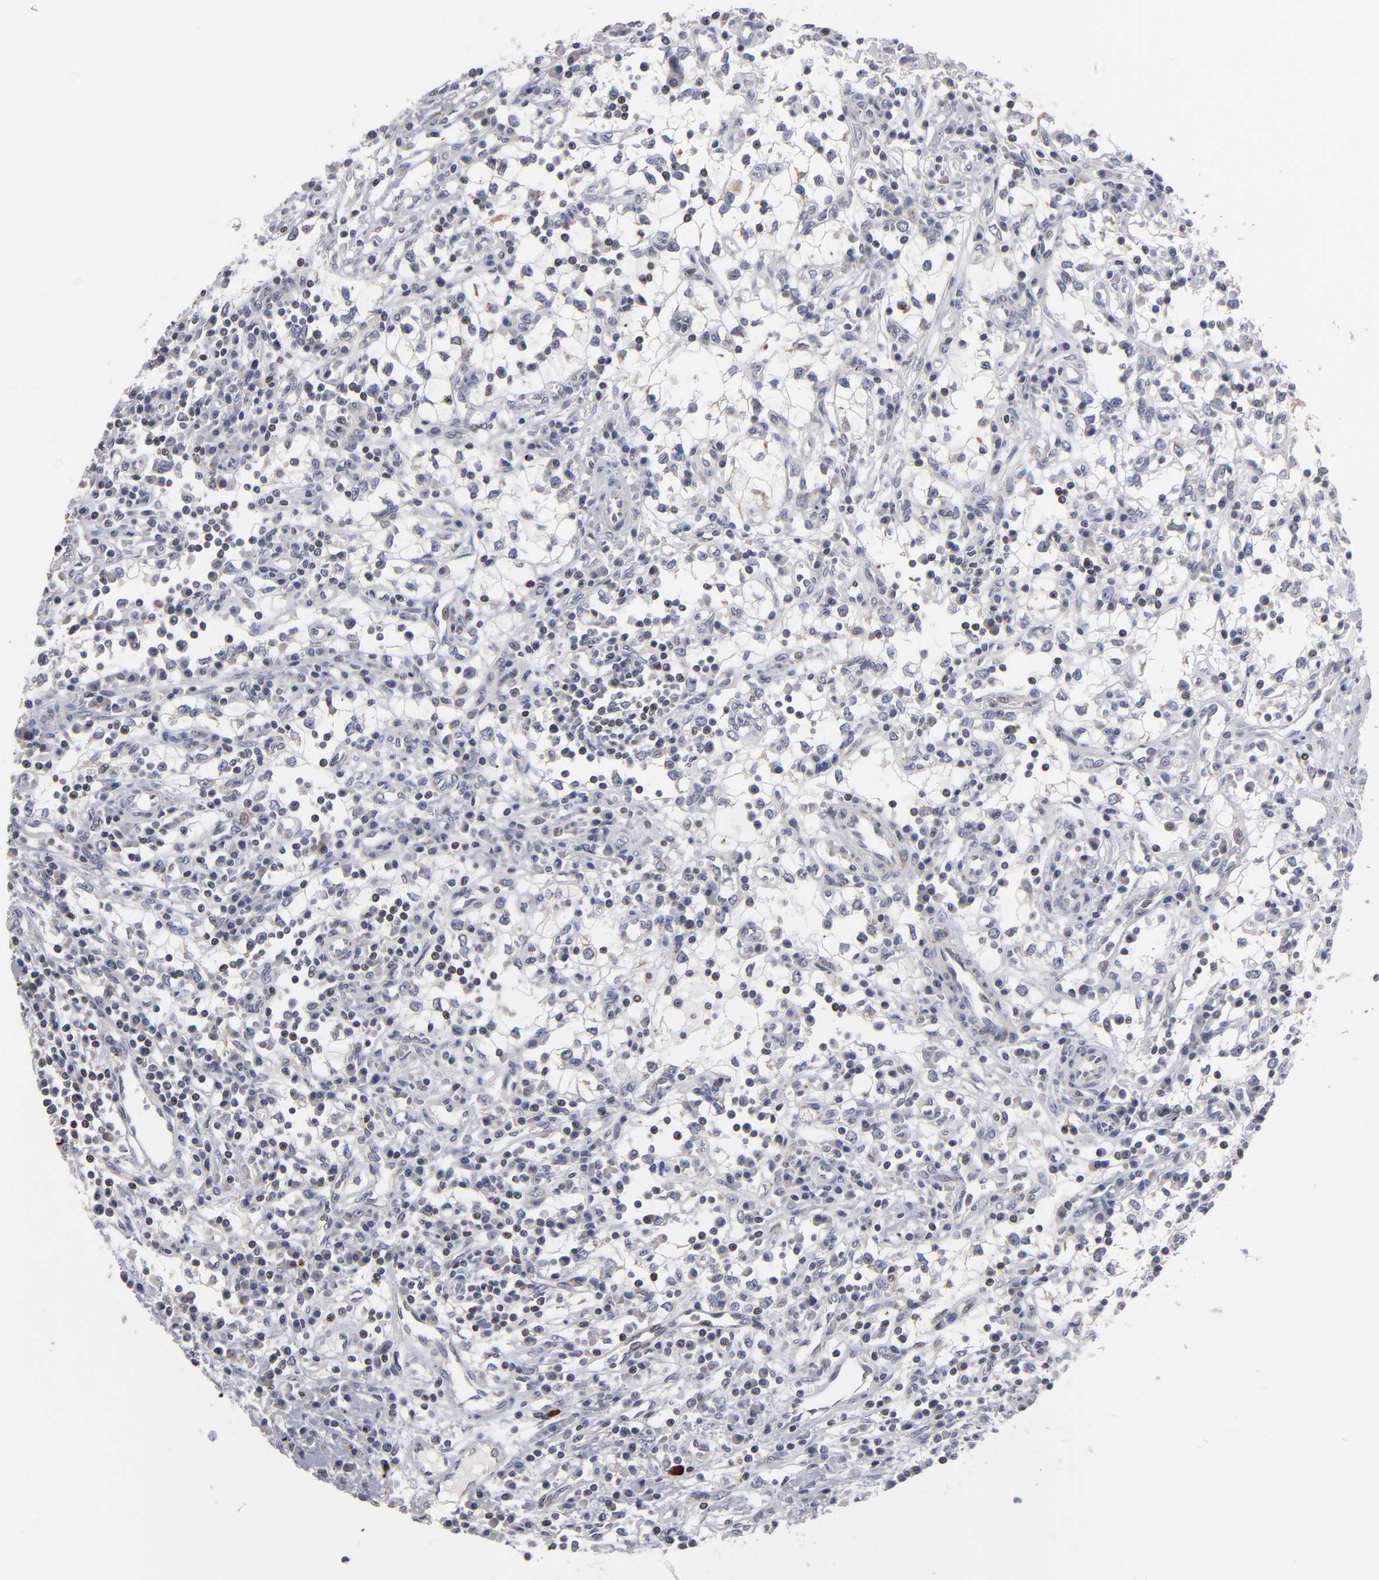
{"staining": {"intensity": "weak", "quantity": "25%-75%", "location": "nuclear"}, "tissue": "renal cancer", "cell_type": "Tumor cells", "image_type": "cancer", "snomed": [{"axis": "morphology", "description": "Adenocarcinoma, NOS"}, {"axis": "topography", "description": "Kidney"}], "caption": "This is an image of IHC staining of renal cancer (adenocarcinoma), which shows weak staining in the nuclear of tumor cells.", "gene": "ODF2", "patient": {"sex": "male", "age": 82}}